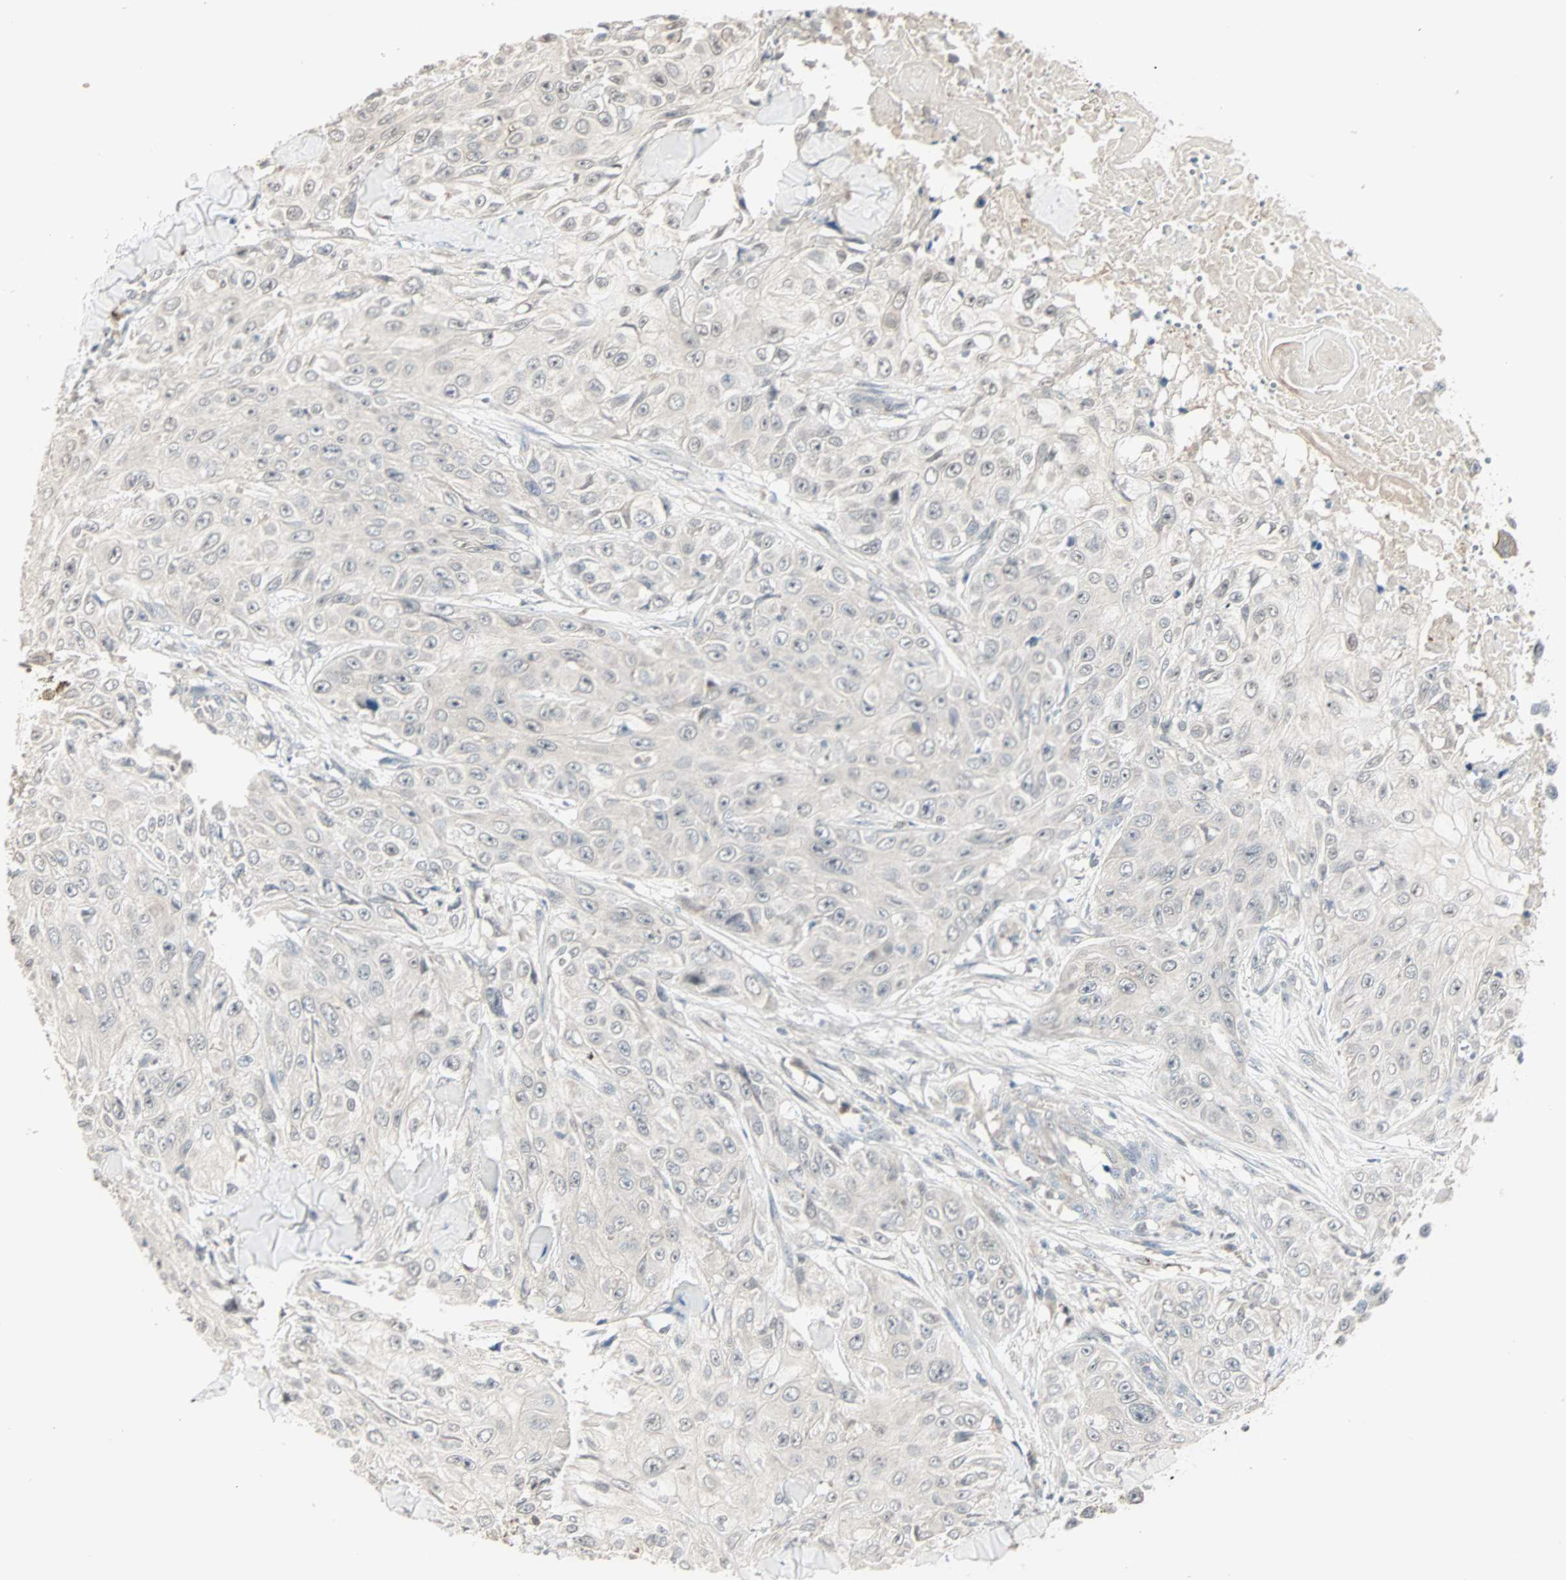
{"staining": {"intensity": "moderate", "quantity": "25%-75%", "location": "nuclear"}, "tissue": "skin cancer", "cell_type": "Tumor cells", "image_type": "cancer", "snomed": [{"axis": "morphology", "description": "Squamous cell carcinoma, NOS"}, {"axis": "topography", "description": "Skin"}], "caption": "Brown immunohistochemical staining in skin cancer (squamous cell carcinoma) demonstrates moderate nuclear expression in approximately 25%-75% of tumor cells. The staining is performed using DAB (3,3'-diaminobenzidine) brown chromogen to label protein expression. The nuclei are counter-stained blue using hematoxylin.", "gene": "KDM4A", "patient": {"sex": "male", "age": 86}}